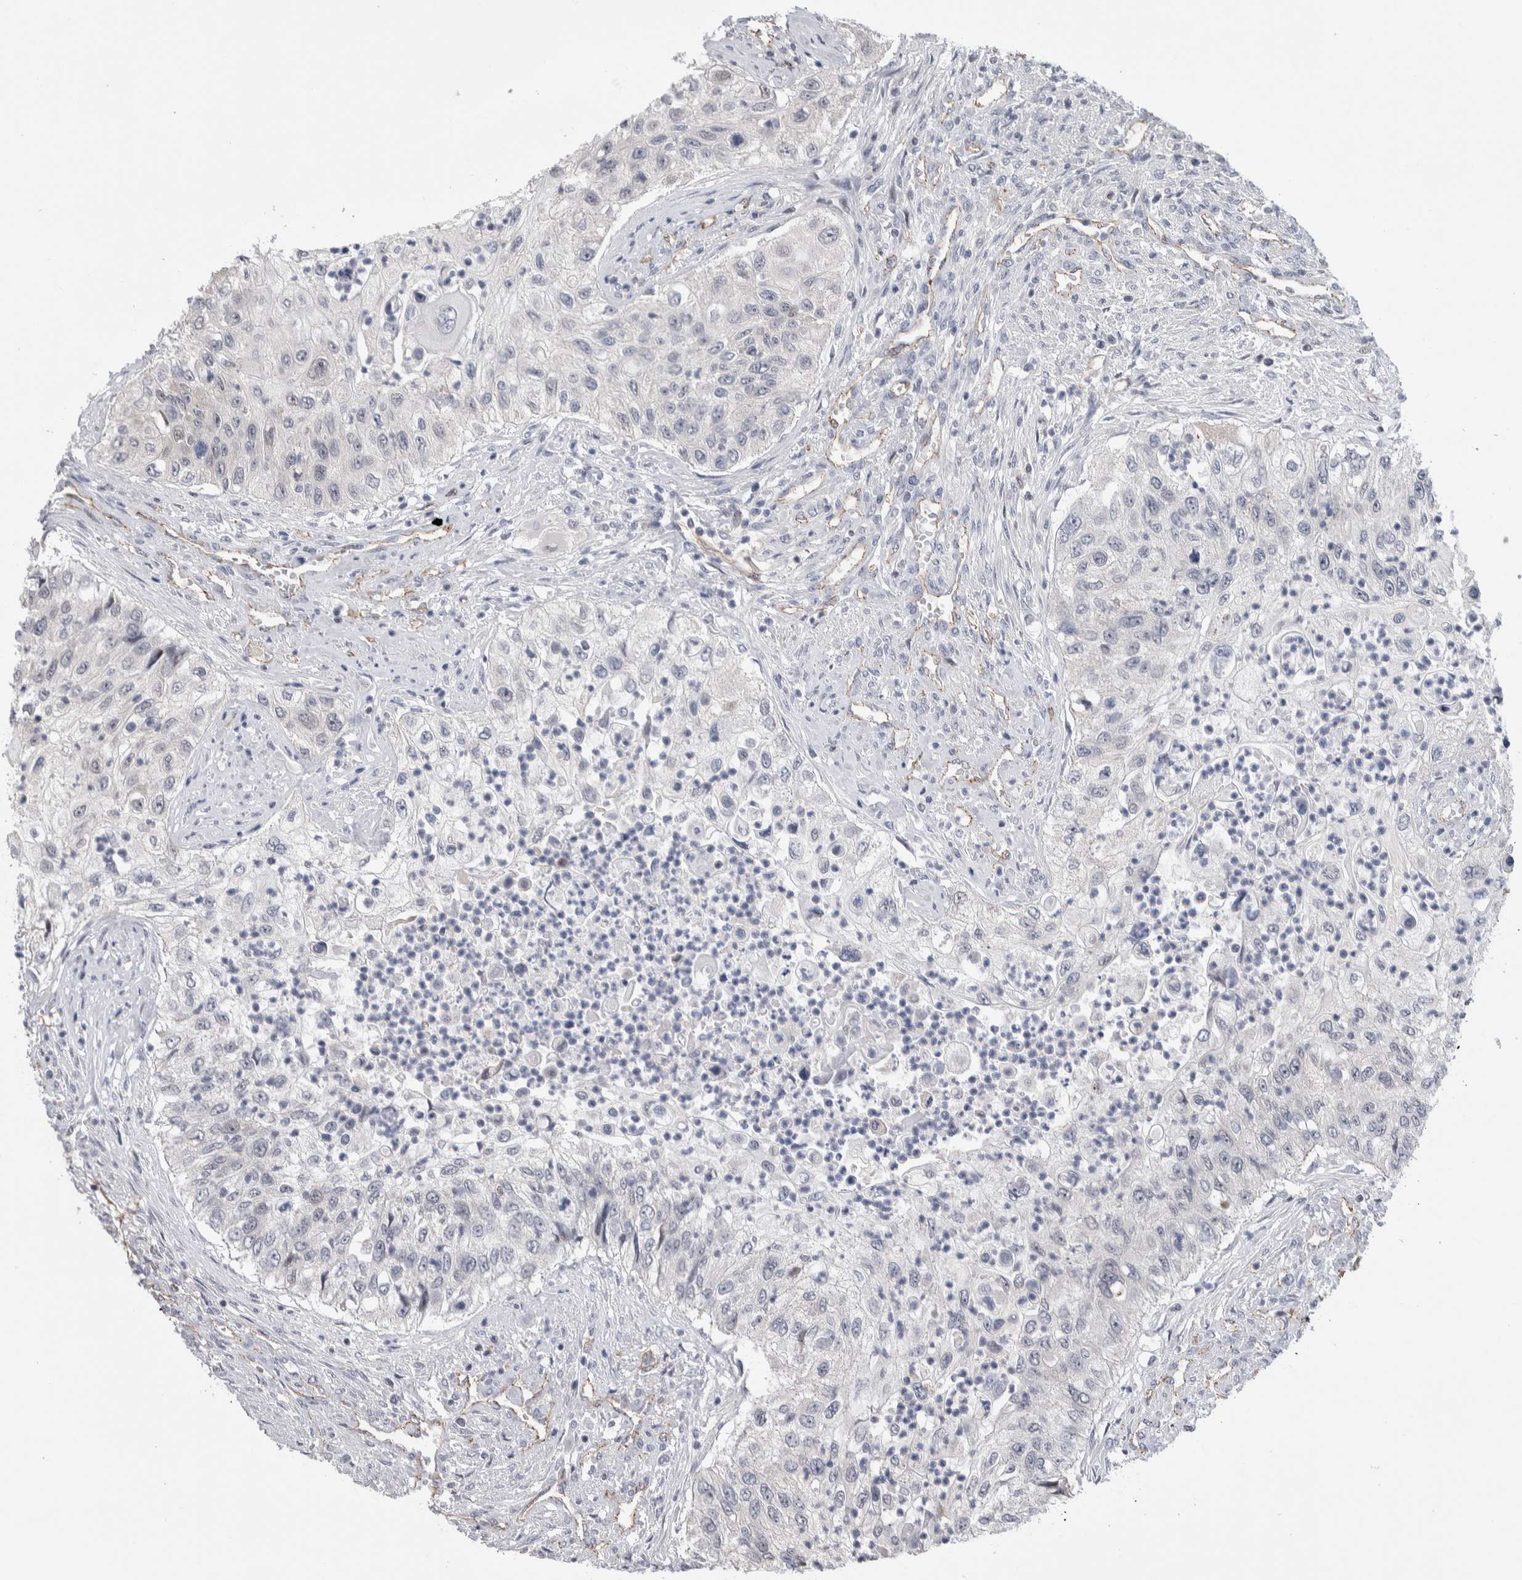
{"staining": {"intensity": "negative", "quantity": "none", "location": "none"}, "tissue": "urothelial cancer", "cell_type": "Tumor cells", "image_type": "cancer", "snomed": [{"axis": "morphology", "description": "Urothelial carcinoma, High grade"}, {"axis": "topography", "description": "Urinary bladder"}], "caption": "Immunohistochemistry image of human high-grade urothelial carcinoma stained for a protein (brown), which displays no positivity in tumor cells. (DAB (3,3'-diaminobenzidine) immunohistochemistry (IHC), high magnification).", "gene": "ZBTB49", "patient": {"sex": "female", "age": 60}}